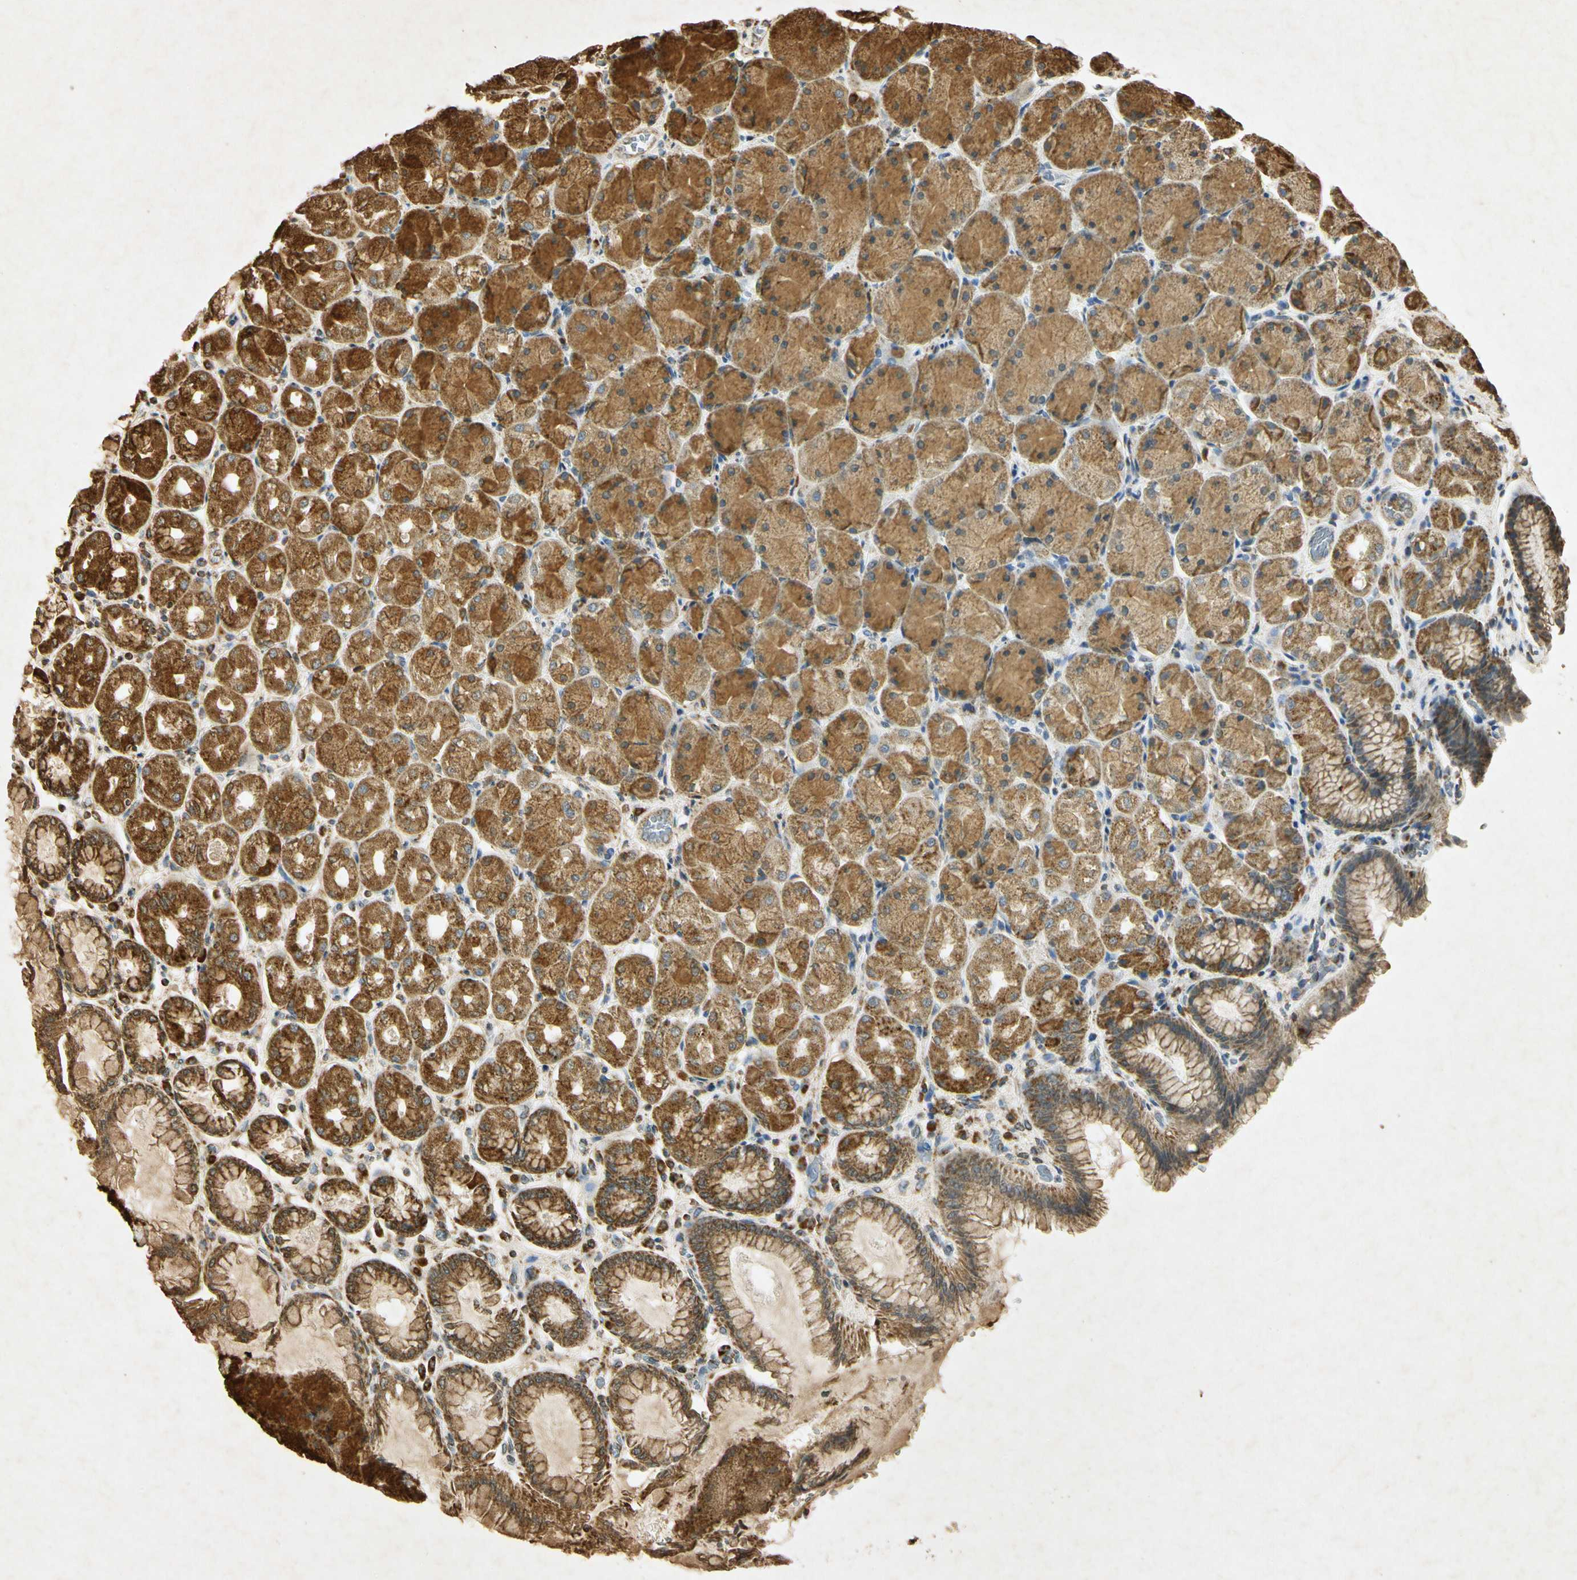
{"staining": {"intensity": "strong", "quantity": "25%-75%", "location": "cytoplasmic/membranous"}, "tissue": "stomach", "cell_type": "Glandular cells", "image_type": "normal", "snomed": [{"axis": "morphology", "description": "Normal tissue, NOS"}, {"axis": "topography", "description": "Stomach, upper"}], "caption": "Brown immunohistochemical staining in benign stomach reveals strong cytoplasmic/membranous expression in approximately 25%-75% of glandular cells. (Brightfield microscopy of DAB IHC at high magnification).", "gene": "PRDX3", "patient": {"sex": "female", "age": 56}}